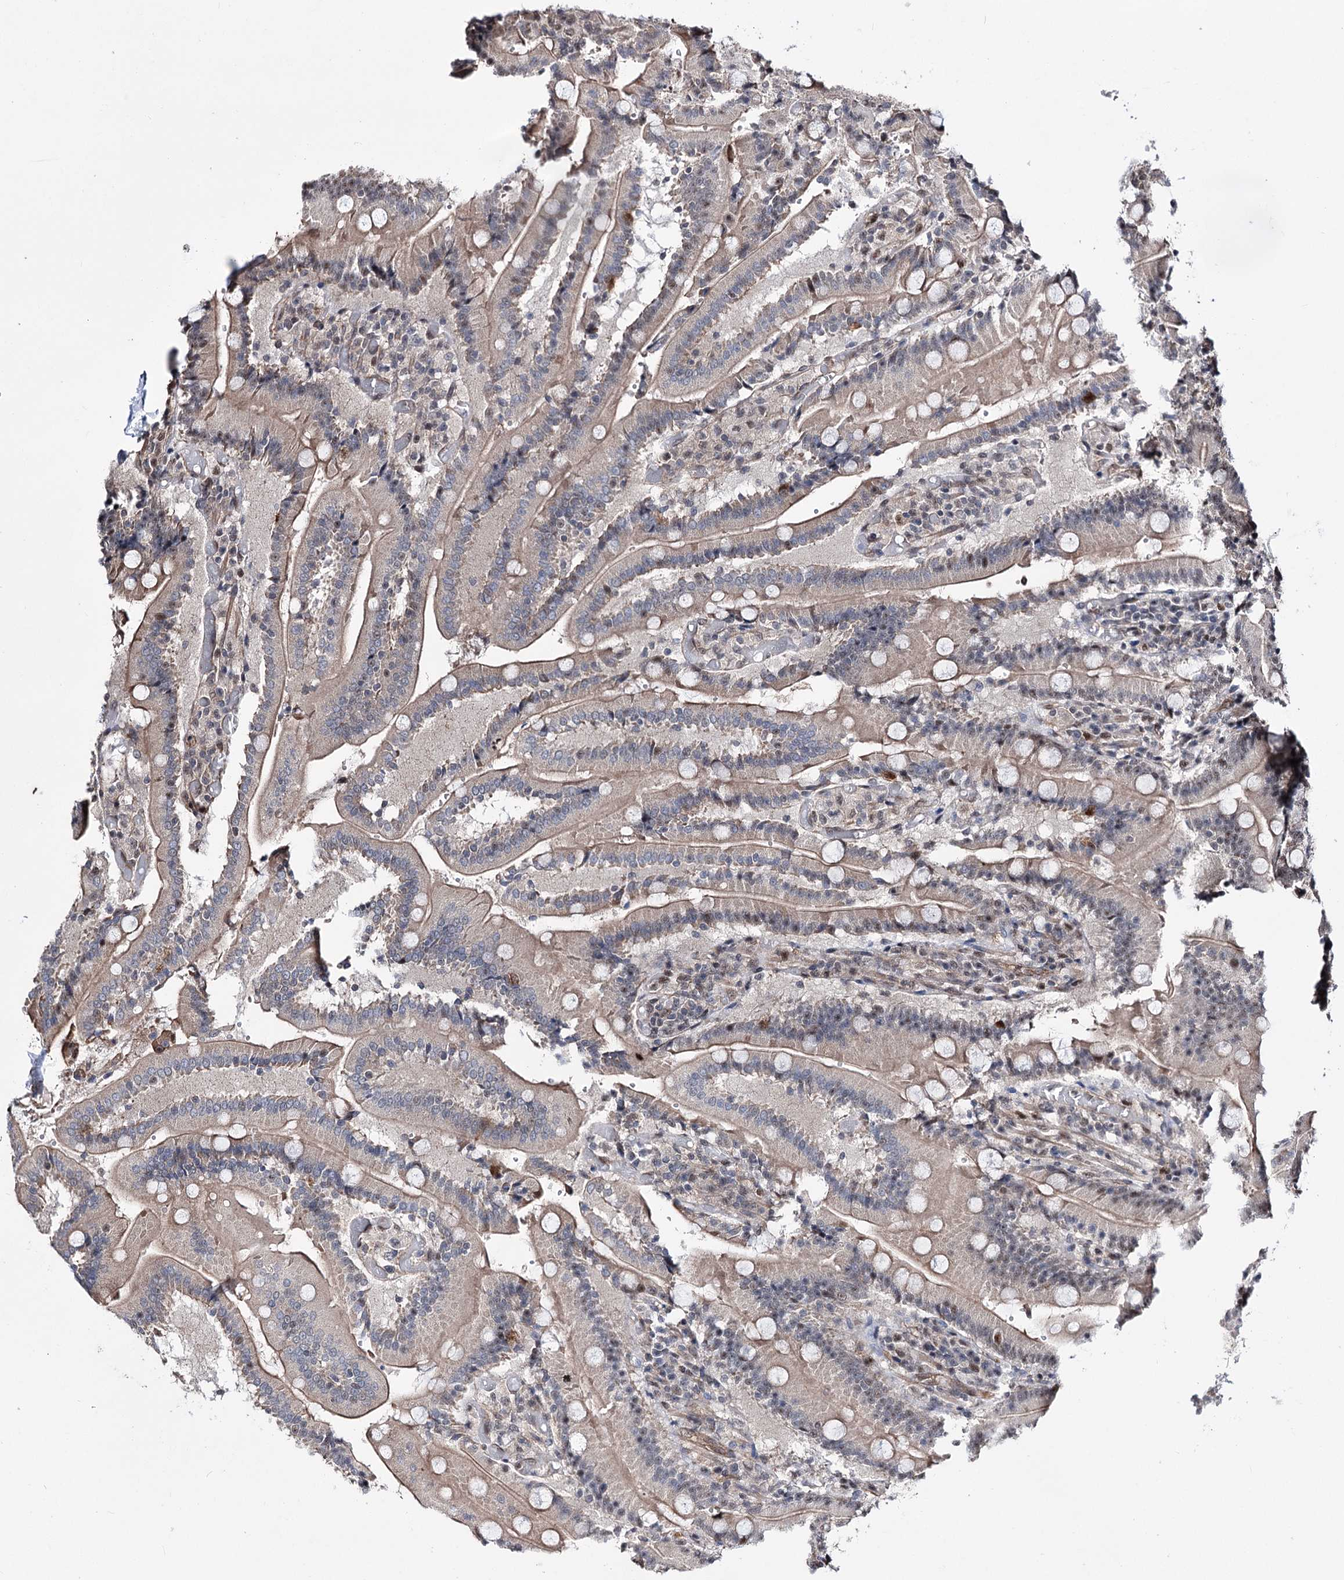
{"staining": {"intensity": "moderate", "quantity": ">75%", "location": "cytoplasmic/membranous,nuclear"}, "tissue": "duodenum", "cell_type": "Glandular cells", "image_type": "normal", "snomed": [{"axis": "morphology", "description": "Normal tissue, NOS"}, {"axis": "topography", "description": "Duodenum"}], "caption": "A high-resolution micrograph shows immunohistochemistry (IHC) staining of normal duodenum, which displays moderate cytoplasmic/membranous,nuclear expression in about >75% of glandular cells. (IHC, brightfield microscopy, high magnification).", "gene": "CHMP7", "patient": {"sex": "female", "age": 62}}